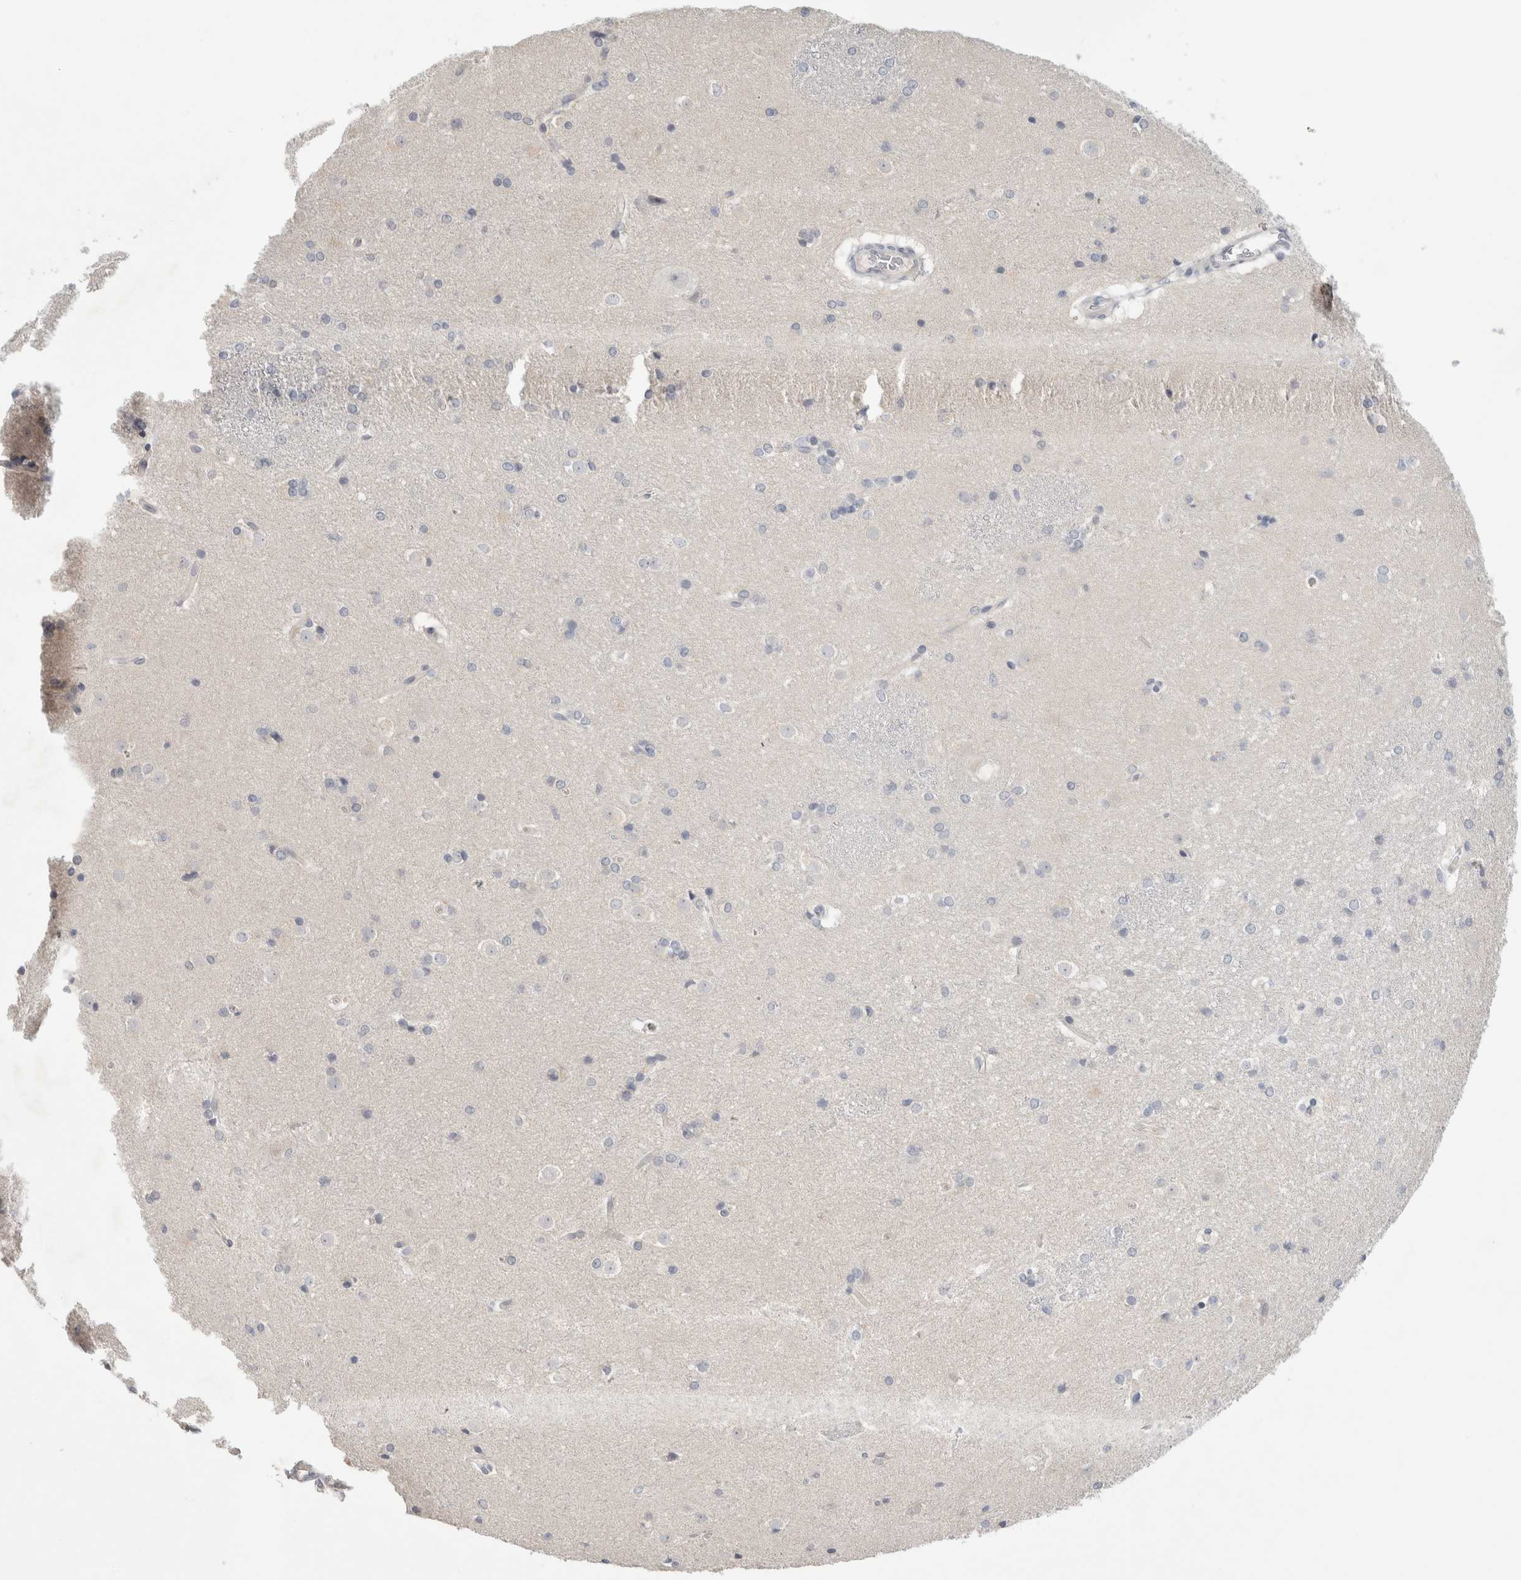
{"staining": {"intensity": "negative", "quantity": "none", "location": "none"}, "tissue": "caudate", "cell_type": "Glial cells", "image_type": "normal", "snomed": [{"axis": "morphology", "description": "Normal tissue, NOS"}, {"axis": "topography", "description": "Lateral ventricle wall"}], "caption": "Human caudate stained for a protein using IHC reveals no staining in glial cells.", "gene": "TONSL", "patient": {"sex": "female", "age": 19}}